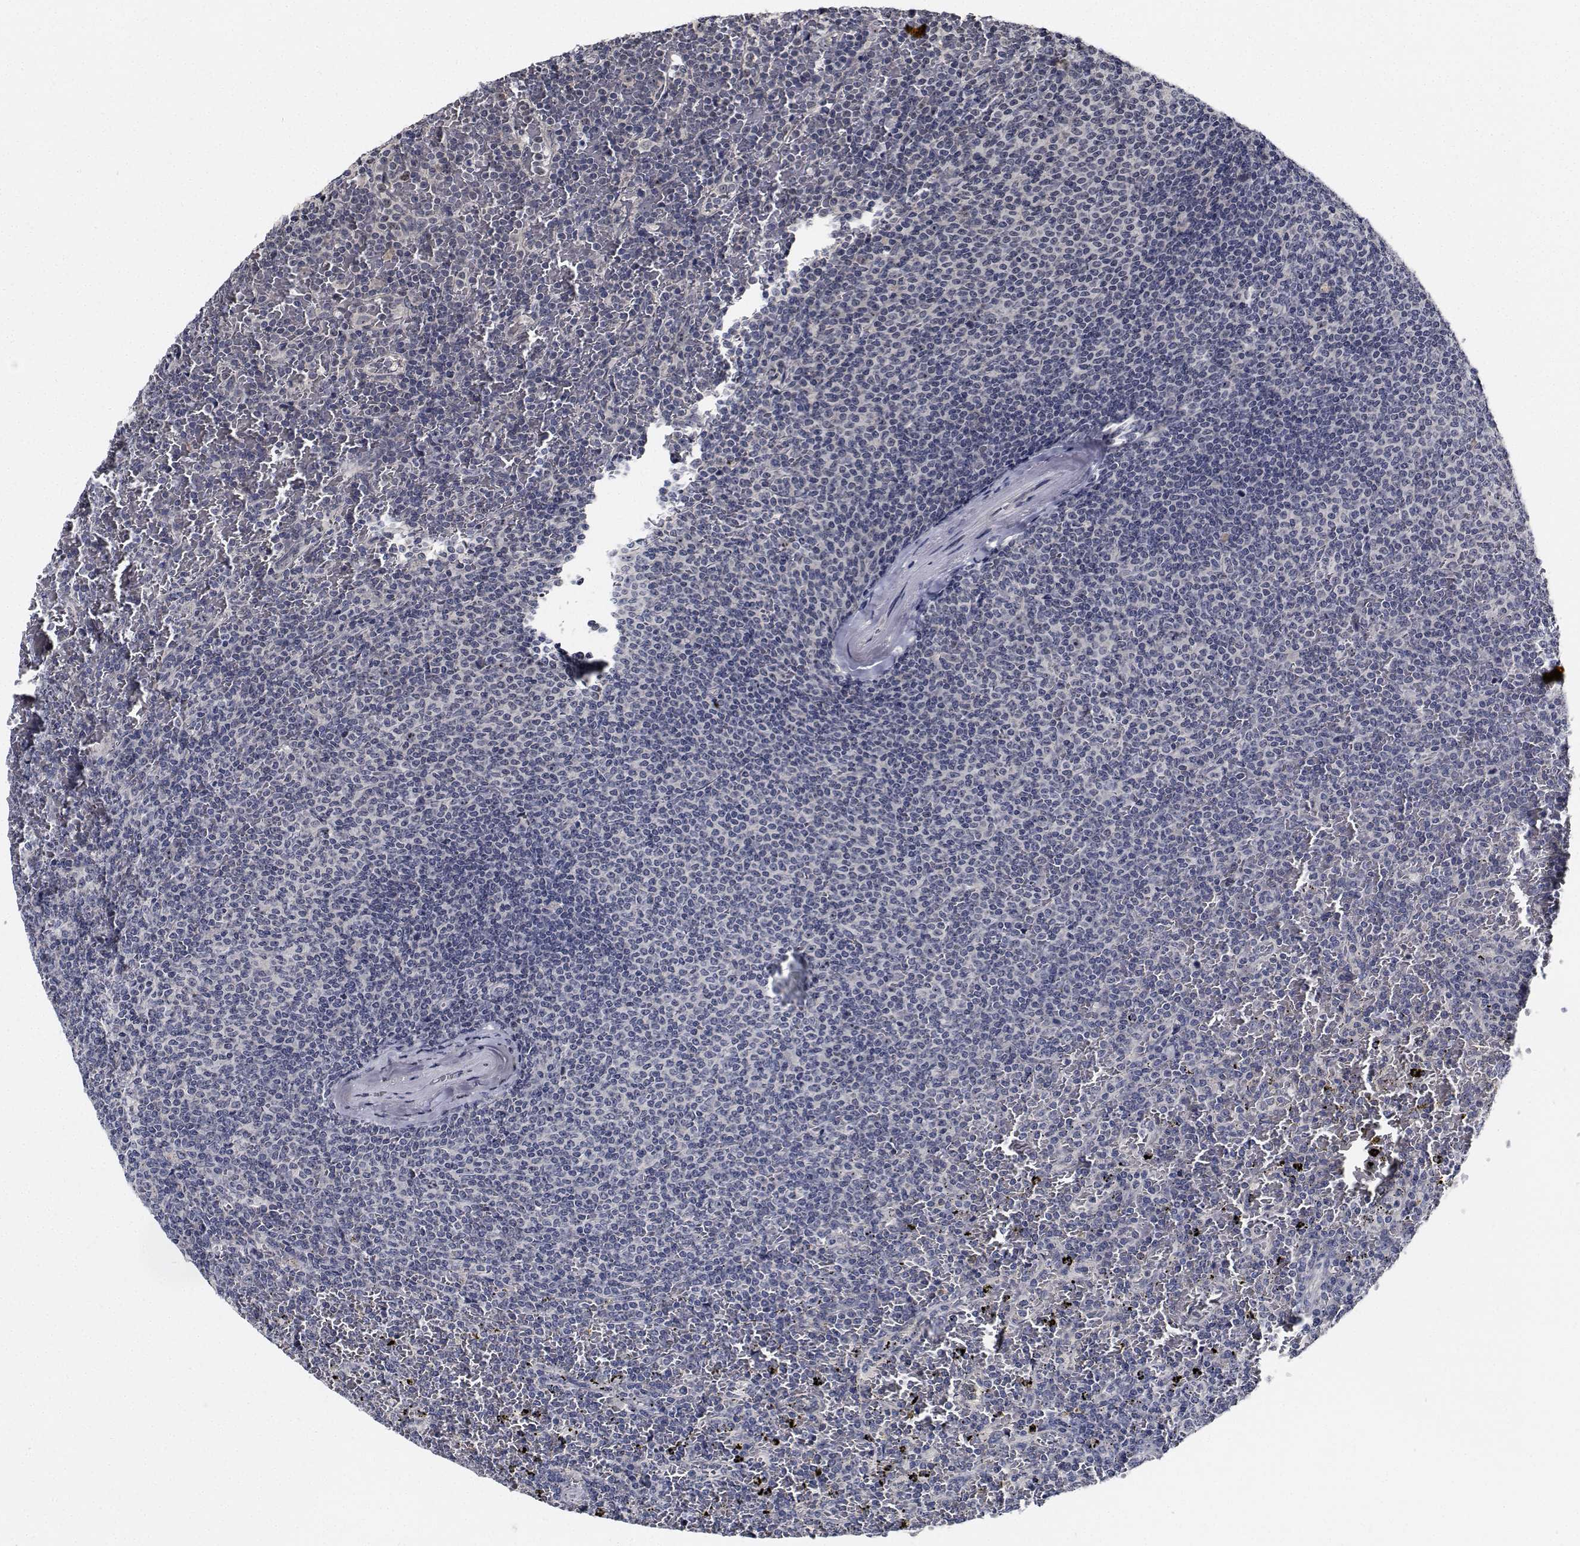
{"staining": {"intensity": "negative", "quantity": "none", "location": "none"}, "tissue": "lymphoma", "cell_type": "Tumor cells", "image_type": "cancer", "snomed": [{"axis": "morphology", "description": "Malignant lymphoma, non-Hodgkin's type, Low grade"}, {"axis": "topography", "description": "Spleen"}], "caption": "The immunohistochemistry histopathology image has no significant positivity in tumor cells of lymphoma tissue. The staining is performed using DAB brown chromogen with nuclei counter-stained in using hematoxylin.", "gene": "NVL", "patient": {"sex": "female", "age": 77}}